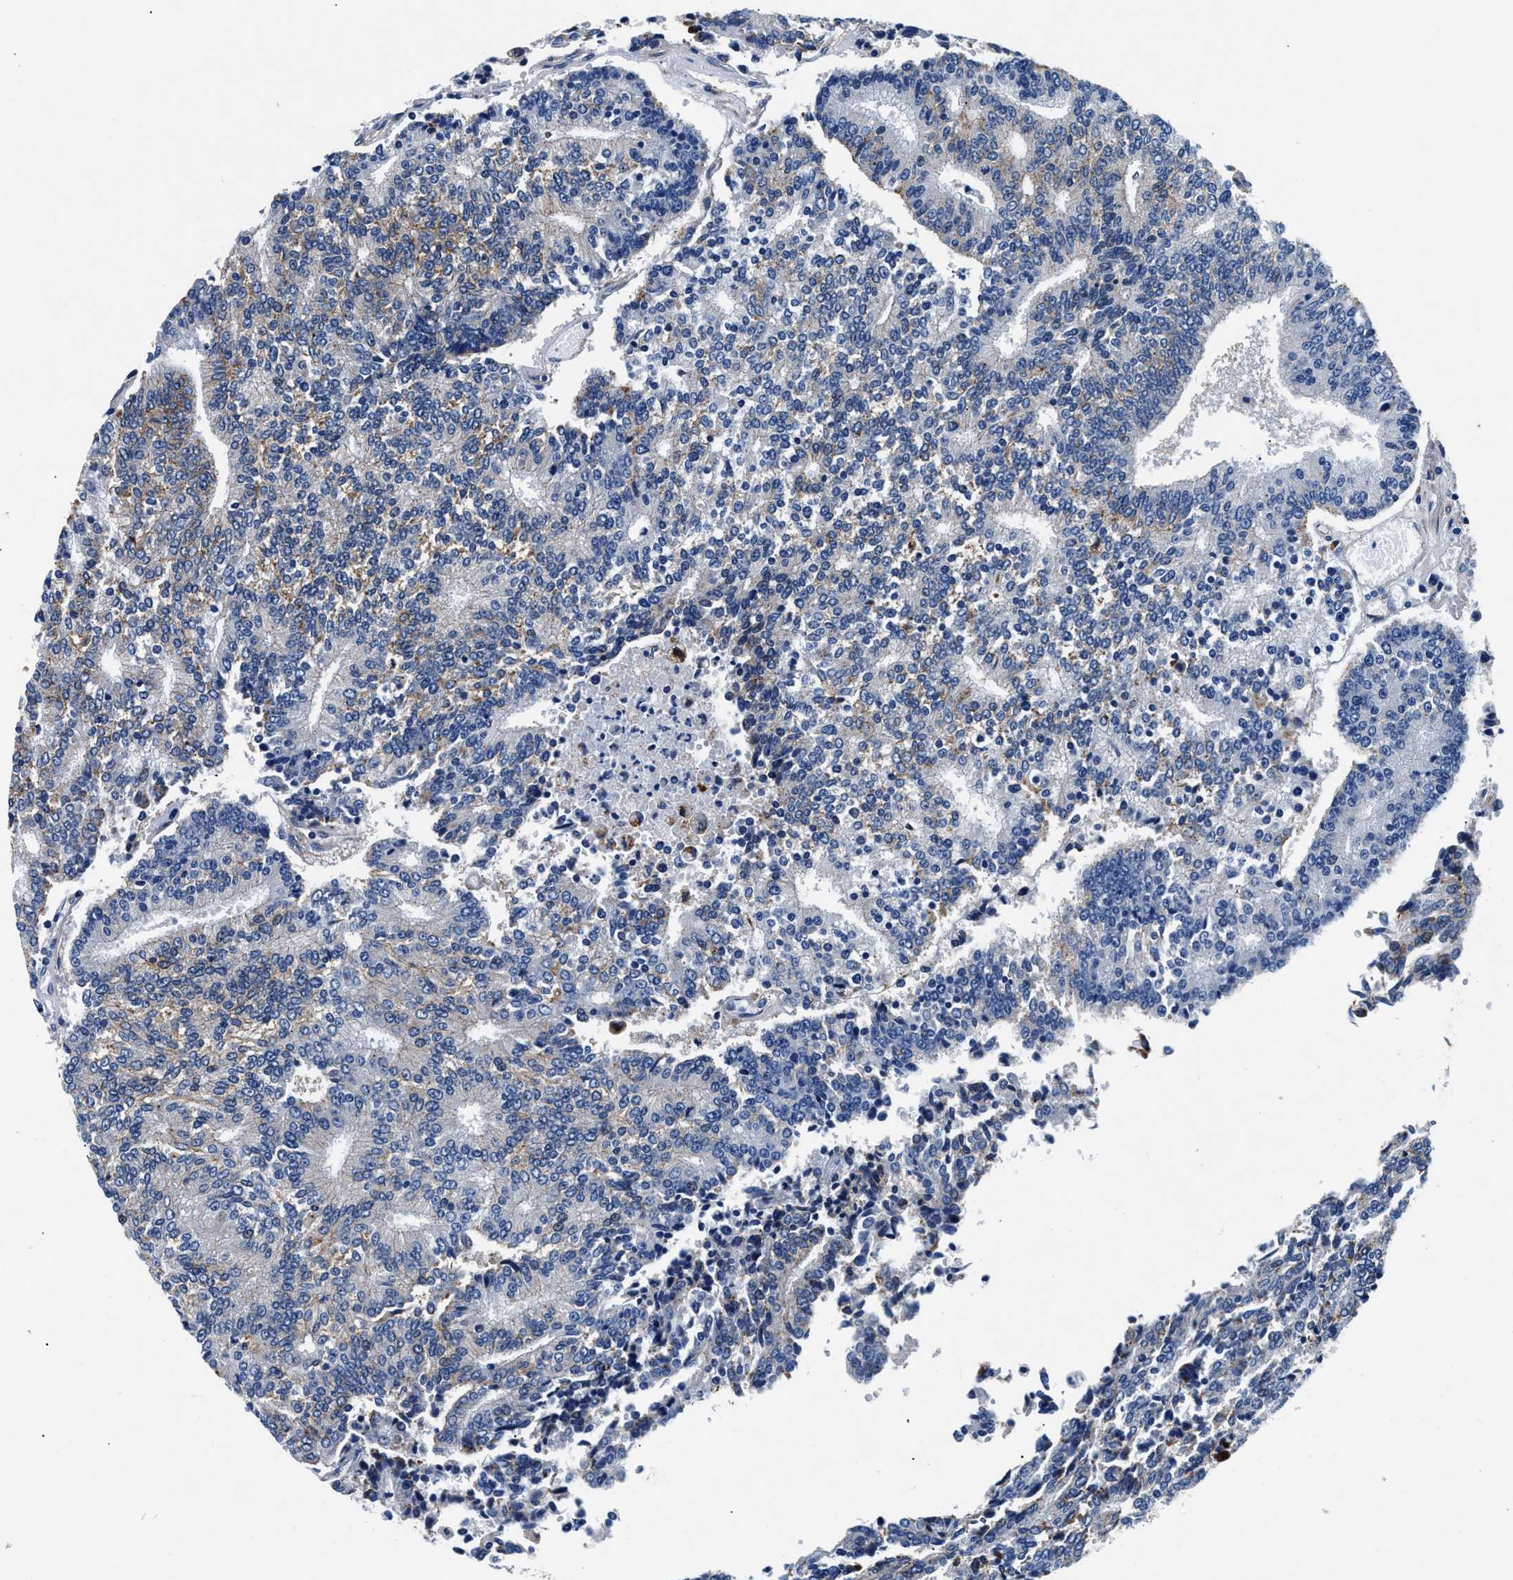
{"staining": {"intensity": "moderate", "quantity": "<25%", "location": "cytoplasmic/membranous"}, "tissue": "prostate cancer", "cell_type": "Tumor cells", "image_type": "cancer", "snomed": [{"axis": "morphology", "description": "Normal tissue, NOS"}, {"axis": "morphology", "description": "Adenocarcinoma, High grade"}, {"axis": "topography", "description": "Prostate"}, {"axis": "topography", "description": "Seminal veicle"}], "caption": "An image of prostate cancer (high-grade adenocarcinoma) stained for a protein exhibits moderate cytoplasmic/membranous brown staining in tumor cells.", "gene": "DAG1", "patient": {"sex": "male", "age": 55}}